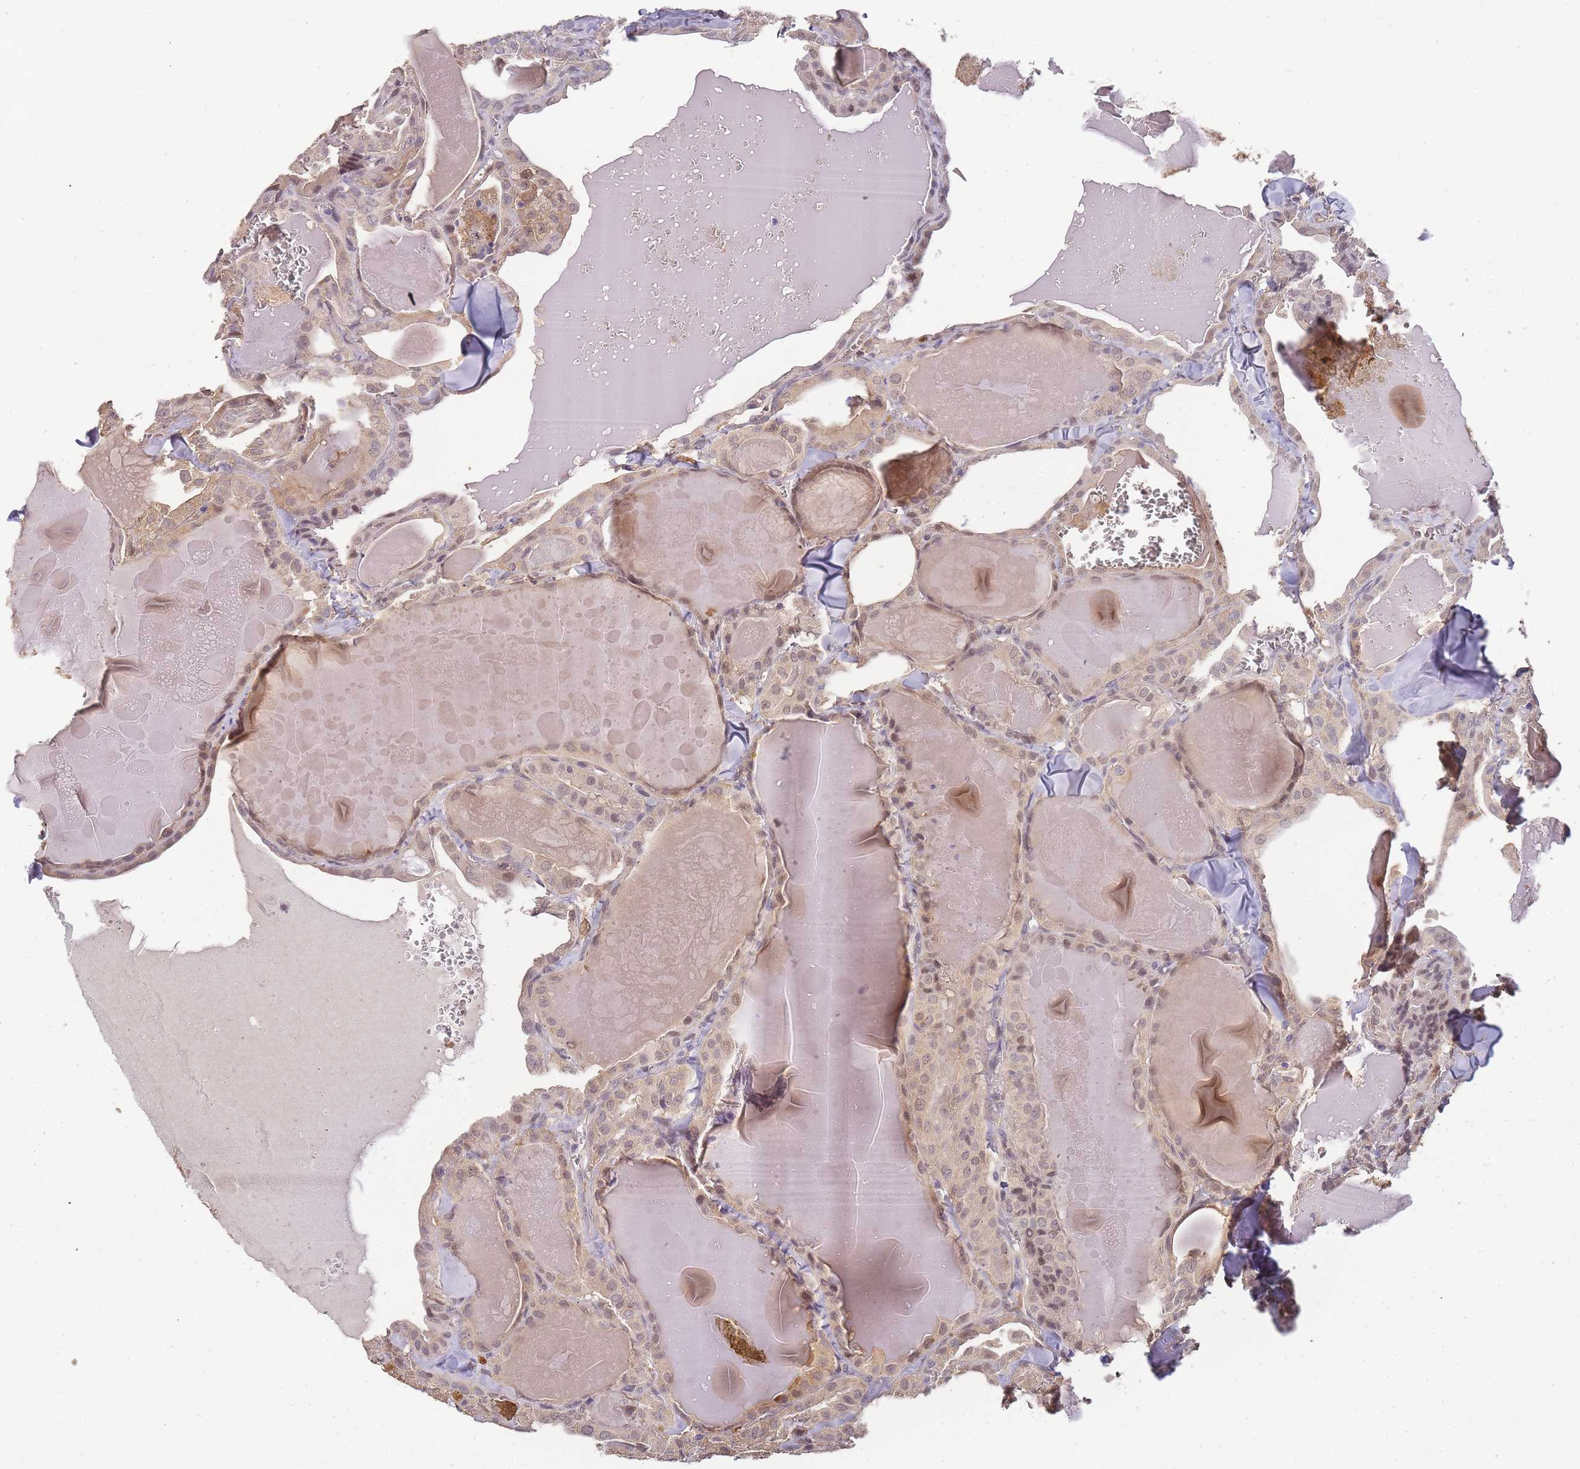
{"staining": {"intensity": "moderate", "quantity": "25%-75%", "location": "cytoplasmic/membranous"}, "tissue": "thyroid cancer", "cell_type": "Tumor cells", "image_type": "cancer", "snomed": [{"axis": "morphology", "description": "Papillary adenocarcinoma, NOS"}, {"axis": "topography", "description": "Thyroid gland"}], "caption": "Protein expression analysis of human thyroid cancer reveals moderate cytoplasmic/membranous staining in approximately 25%-75% of tumor cells.", "gene": "CDKN2AIPNL", "patient": {"sex": "male", "age": 52}}